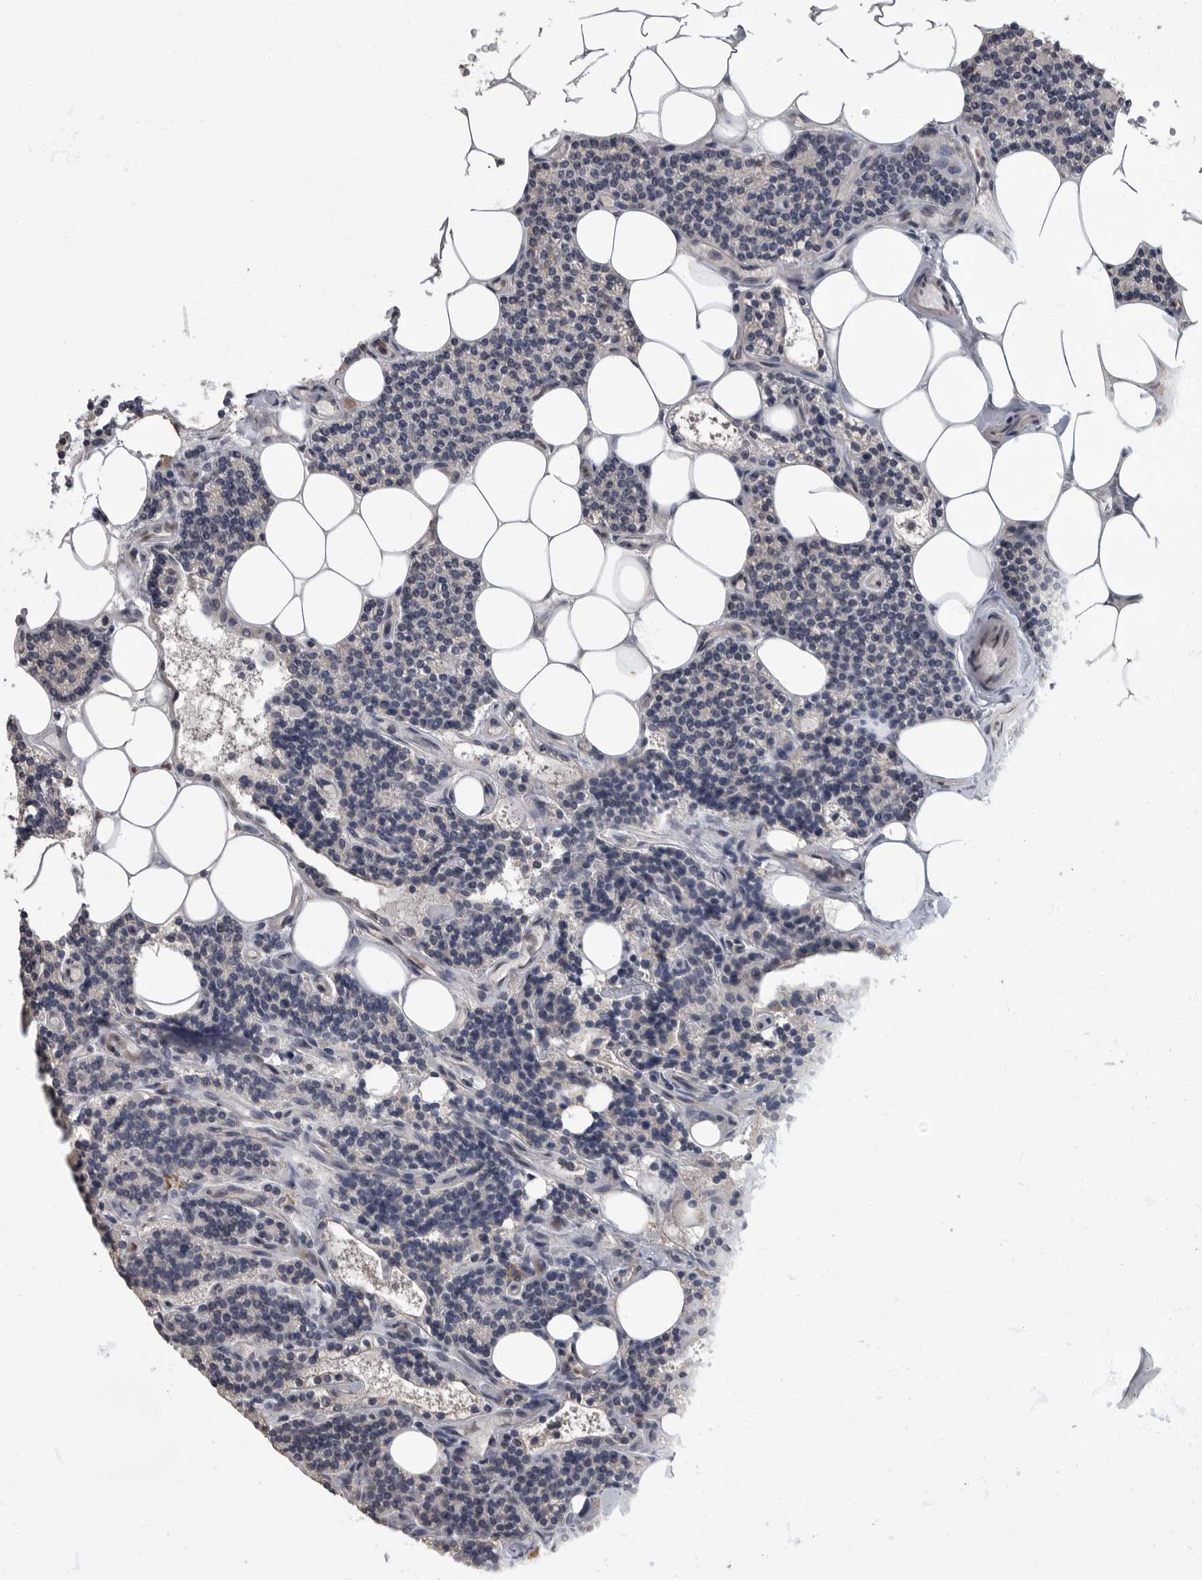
{"staining": {"intensity": "weak", "quantity": "<25%", "location": "cytoplasmic/membranous"}, "tissue": "parathyroid gland", "cell_type": "Glandular cells", "image_type": "normal", "snomed": [{"axis": "morphology", "description": "Normal tissue, NOS"}, {"axis": "topography", "description": "Parathyroid gland"}], "caption": "Normal parathyroid gland was stained to show a protein in brown. There is no significant staining in glandular cells. Nuclei are stained in blue.", "gene": "ARHGEF10", "patient": {"sex": "female", "age": 43}}